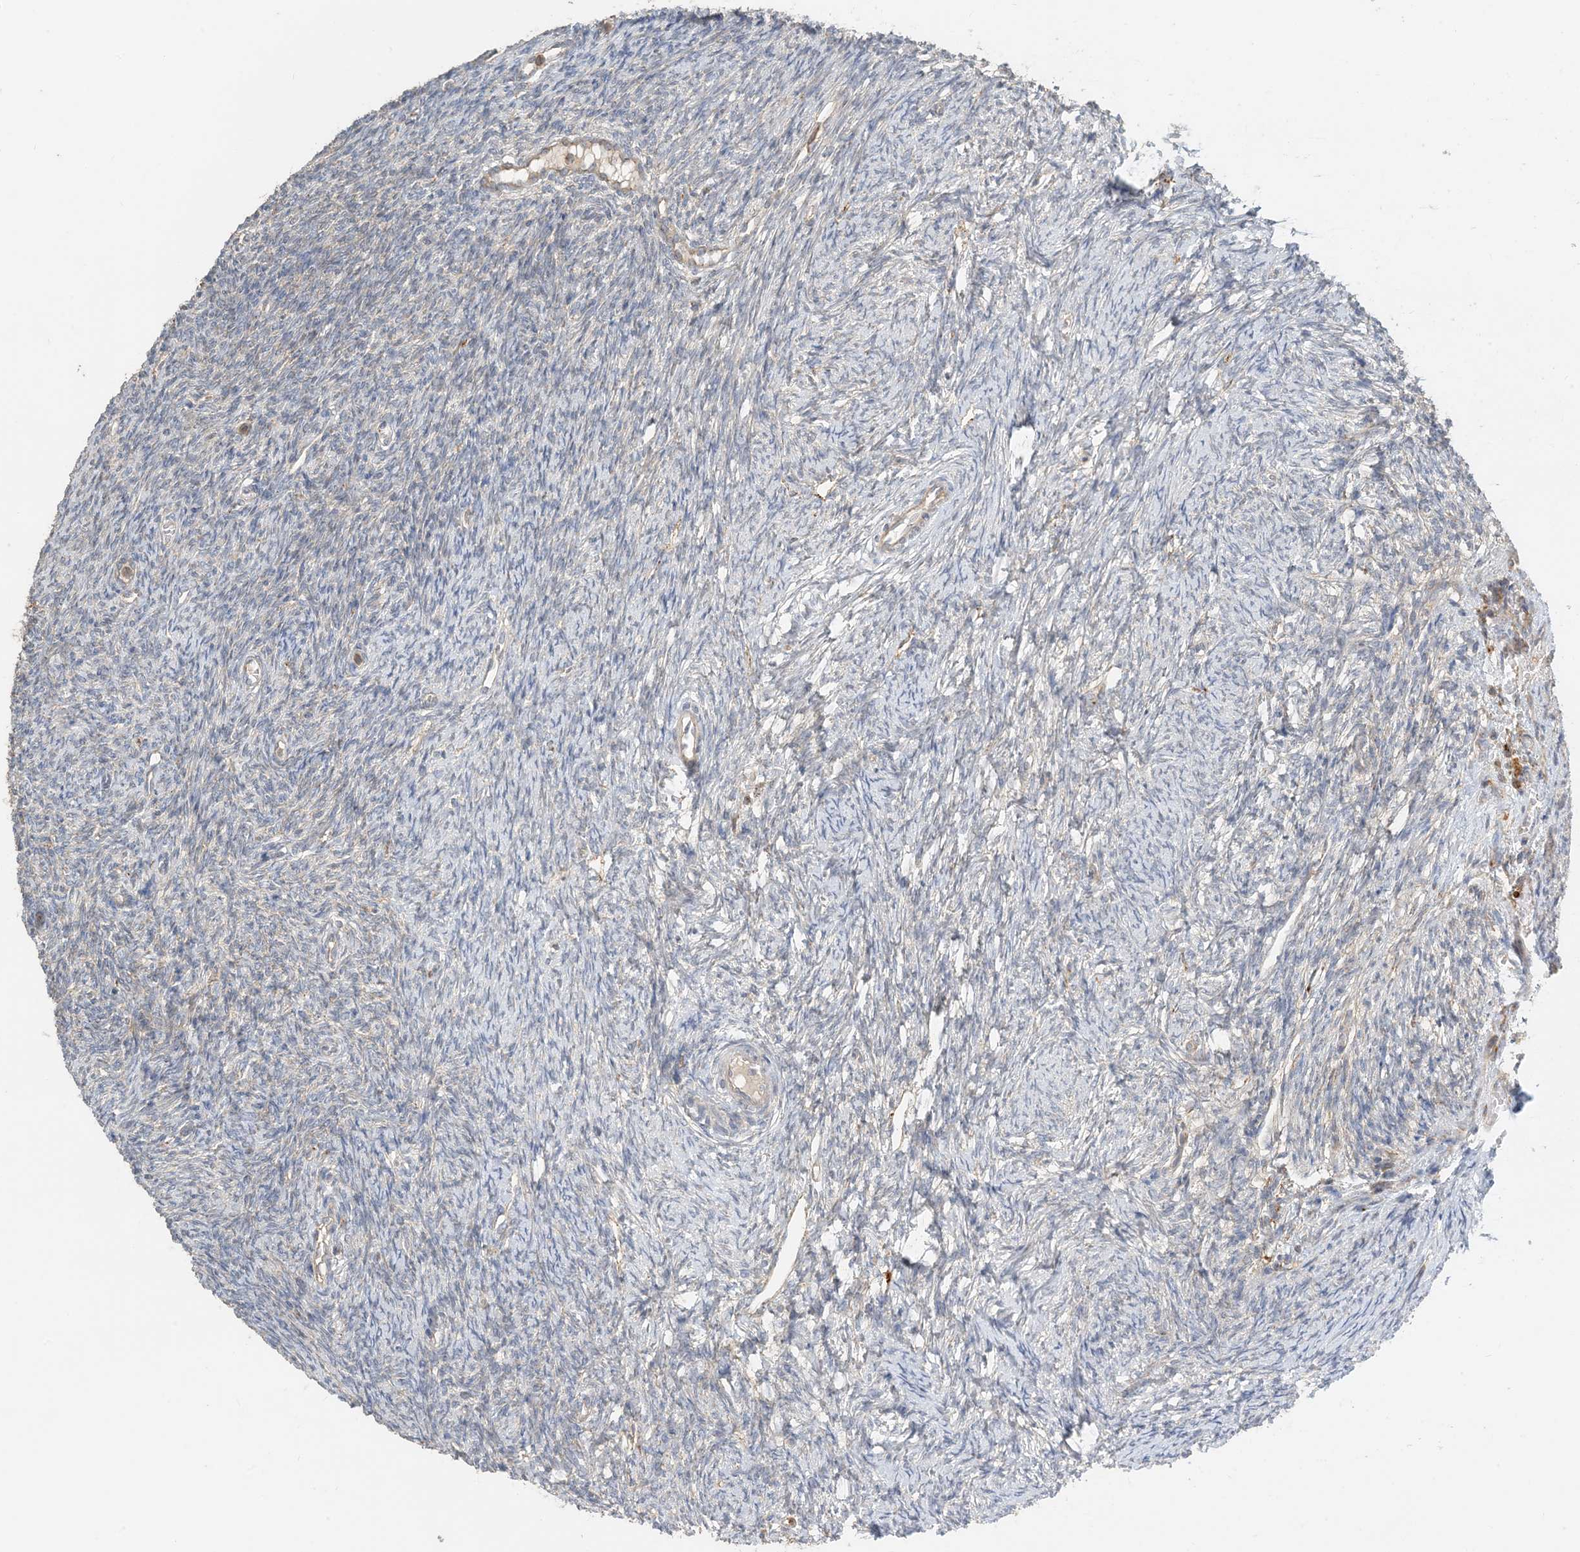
{"staining": {"intensity": "negative", "quantity": "none", "location": "none"}, "tissue": "ovary", "cell_type": "Ovarian stroma cells", "image_type": "normal", "snomed": [{"axis": "morphology", "description": "Normal tissue, NOS"}, {"axis": "morphology", "description": "Cyst, NOS"}, {"axis": "topography", "description": "Ovary"}], "caption": "Ovarian stroma cells are negative for protein expression in unremarkable human ovary. The staining was performed using DAB (3,3'-diaminobenzidine) to visualize the protein expression in brown, while the nuclei were stained in blue with hematoxylin (Magnification: 20x).", "gene": "SPPL2A", "patient": {"sex": "female", "age": 33}}